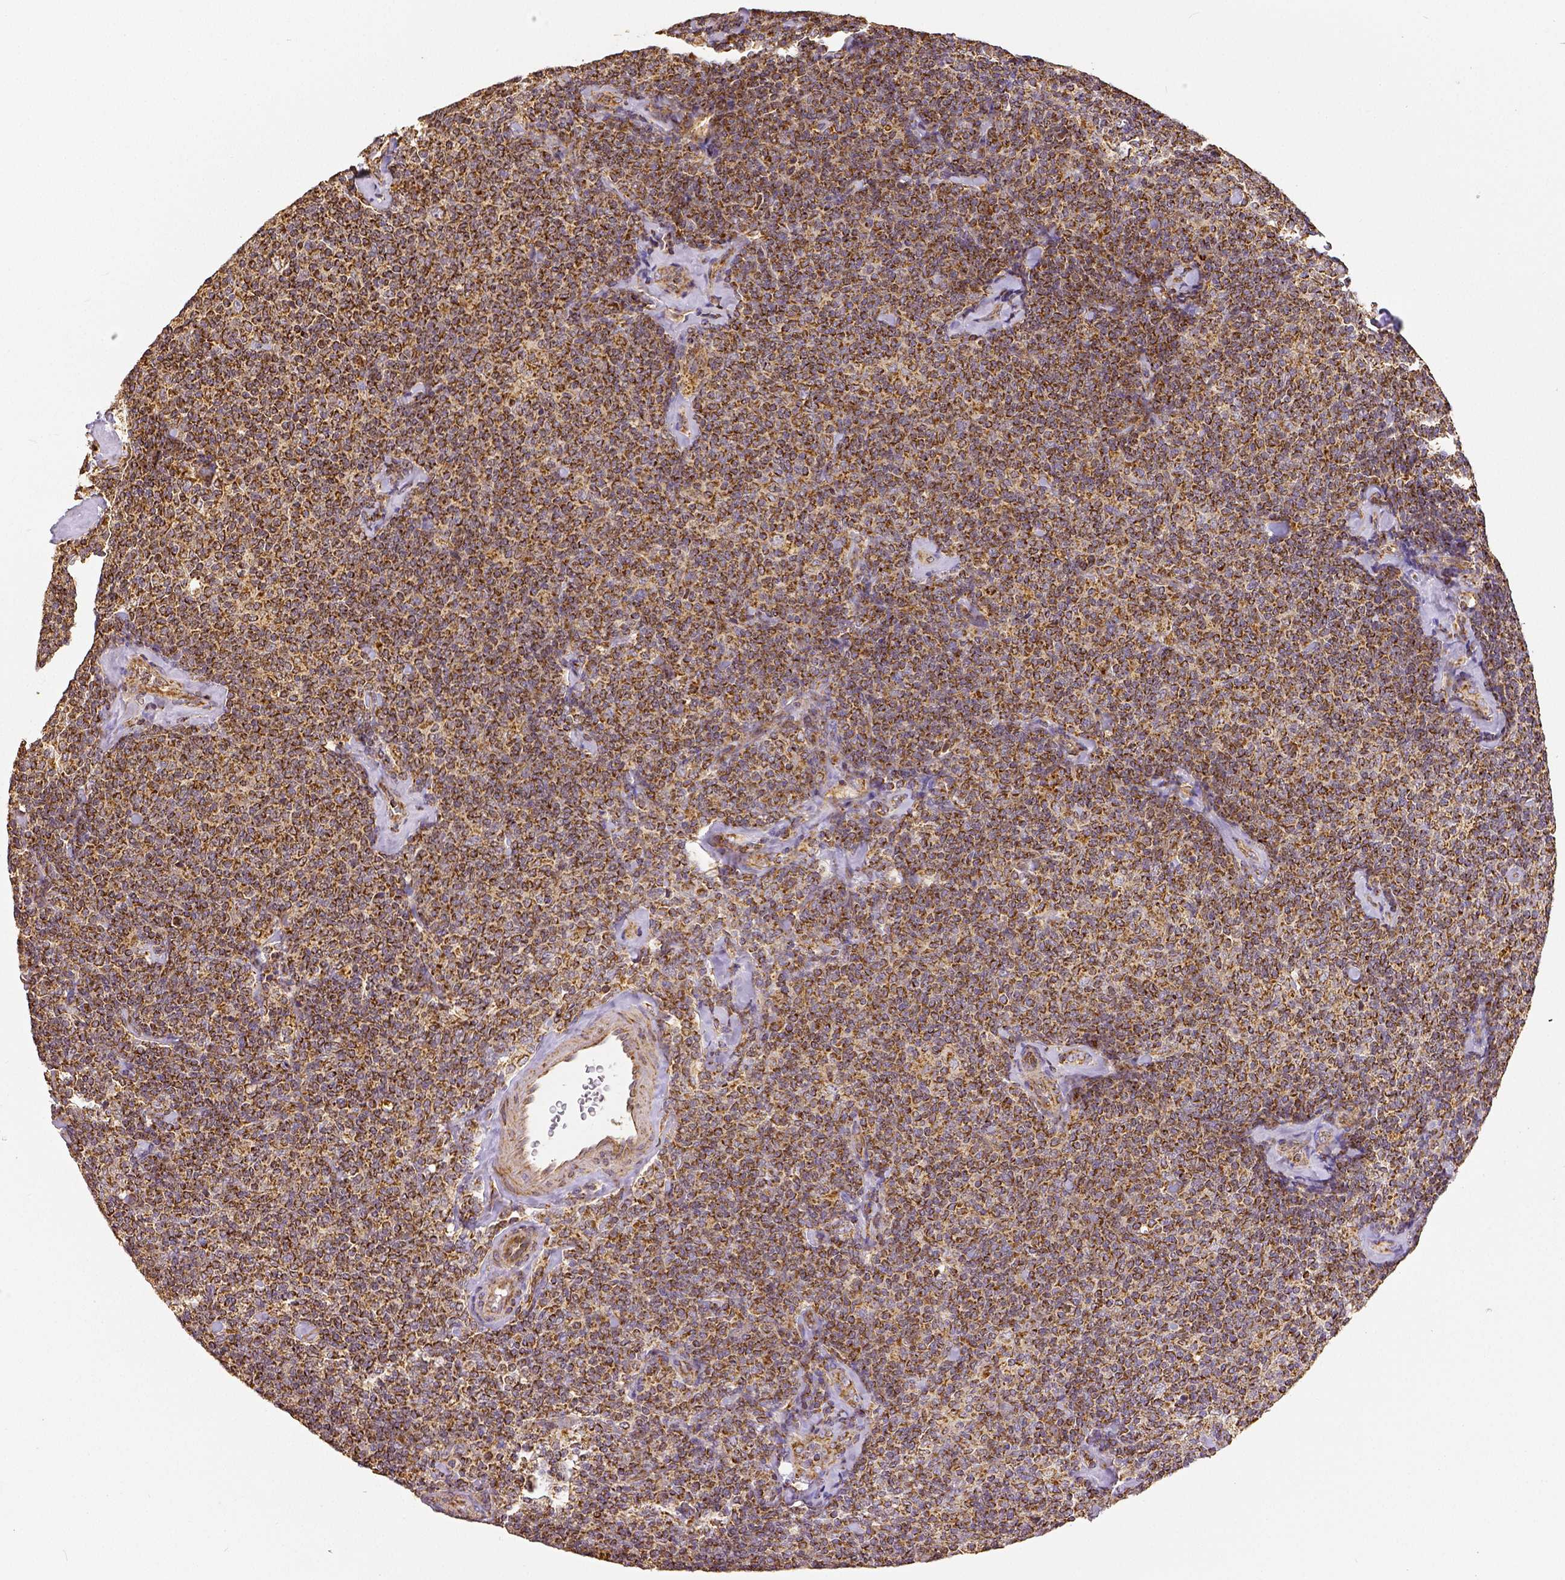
{"staining": {"intensity": "strong", "quantity": ">75%", "location": "cytoplasmic/membranous"}, "tissue": "lymphoma", "cell_type": "Tumor cells", "image_type": "cancer", "snomed": [{"axis": "morphology", "description": "Malignant lymphoma, non-Hodgkin's type, Low grade"}, {"axis": "topography", "description": "Lymph node"}], "caption": "Immunohistochemistry of lymphoma displays high levels of strong cytoplasmic/membranous staining in about >75% of tumor cells.", "gene": "SDHB", "patient": {"sex": "female", "age": 56}}